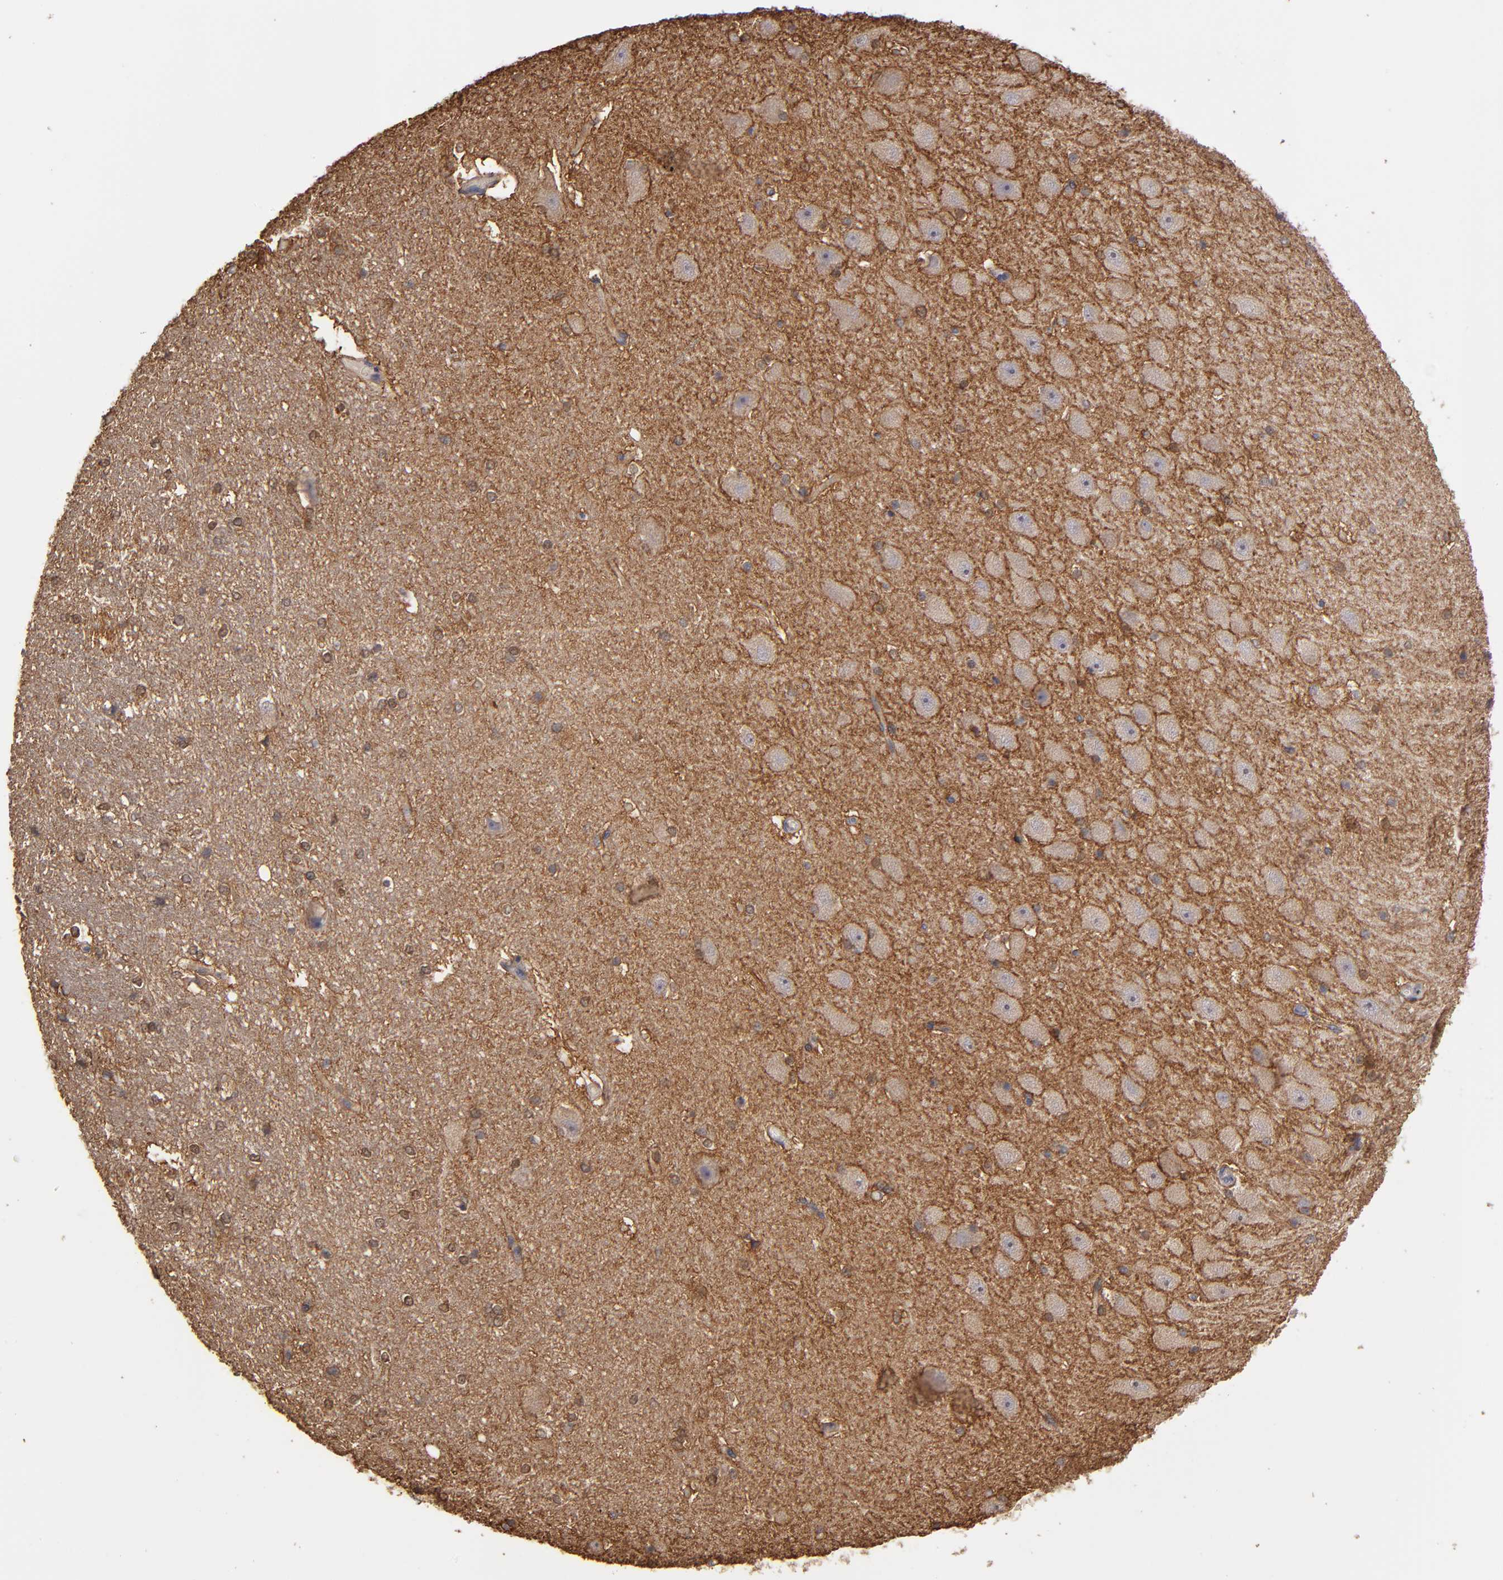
{"staining": {"intensity": "moderate", "quantity": "25%-75%", "location": "cytoplasmic/membranous,nuclear"}, "tissue": "hippocampus", "cell_type": "Glial cells", "image_type": "normal", "snomed": [{"axis": "morphology", "description": "Normal tissue, NOS"}, {"axis": "topography", "description": "Hippocampus"}], "caption": "Benign hippocampus shows moderate cytoplasmic/membranous,nuclear expression in approximately 25%-75% of glial cells, visualized by immunohistochemistry.", "gene": "NDRG2", "patient": {"sex": "female", "age": 19}}